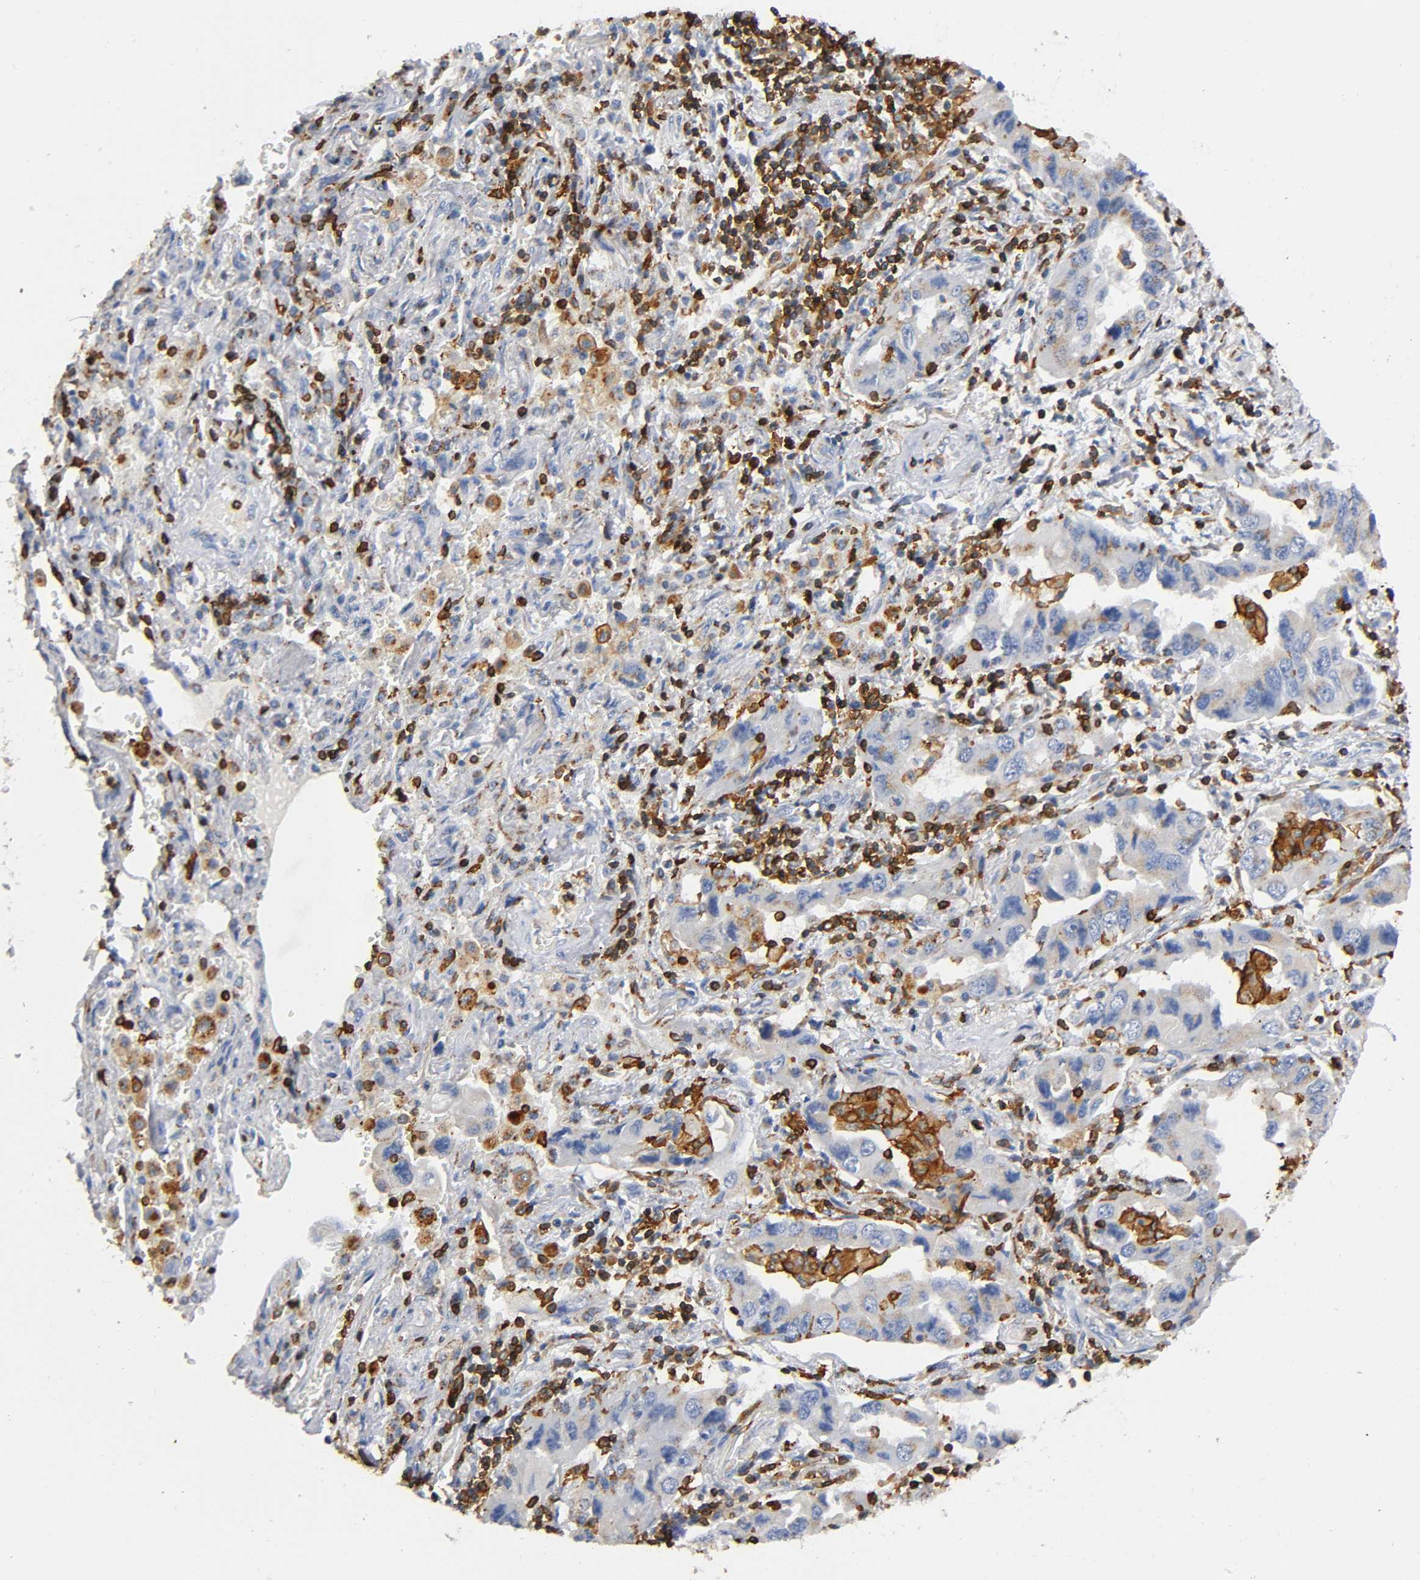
{"staining": {"intensity": "moderate", "quantity": "25%-75%", "location": "cytoplasmic/membranous"}, "tissue": "lung cancer", "cell_type": "Tumor cells", "image_type": "cancer", "snomed": [{"axis": "morphology", "description": "Adenocarcinoma, NOS"}, {"axis": "topography", "description": "Lung"}], "caption": "Approximately 25%-75% of tumor cells in lung cancer demonstrate moderate cytoplasmic/membranous protein positivity as visualized by brown immunohistochemical staining.", "gene": "CAPN10", "patient": {"sex": "female", "age": 65}}